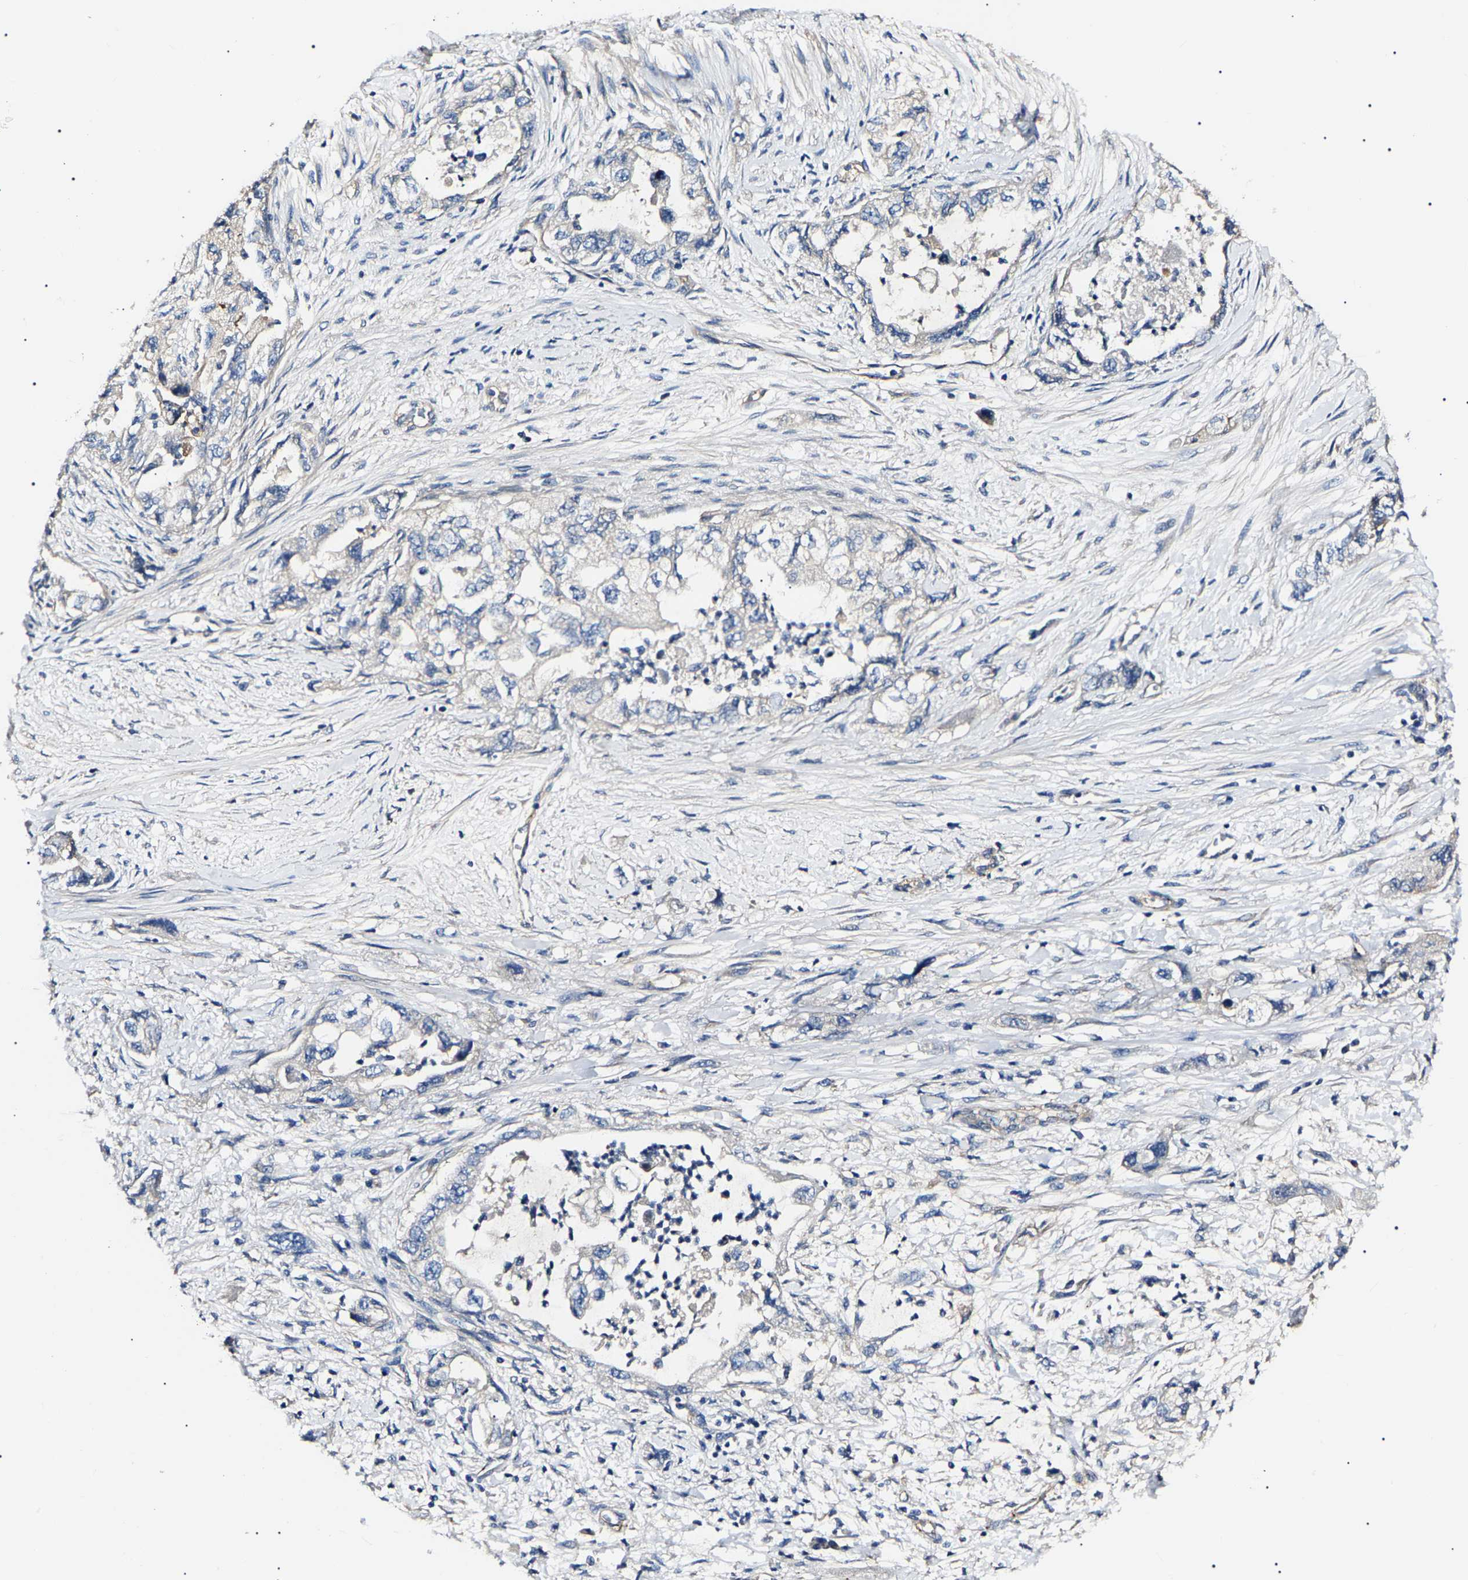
{"staining": {"intensity": "negative", "quantity": "none", "location": "none"}, "tissue": "pancreatic cancer", "cell_type": "Tumor cells", "image_type": "cancer", "snomed": [{"axis": "morphology", "description": "Adenocarcinoma, NOS"}, {"axis": "topography", "description": "Pancreas"}], "caption": "Immunohistochemistry (IHC) of human pancreatic adenocarcinoma reveals no staining in tumor cells.", "gene": "KLHL42", "patient": {"sex": "female", "age": 73}}